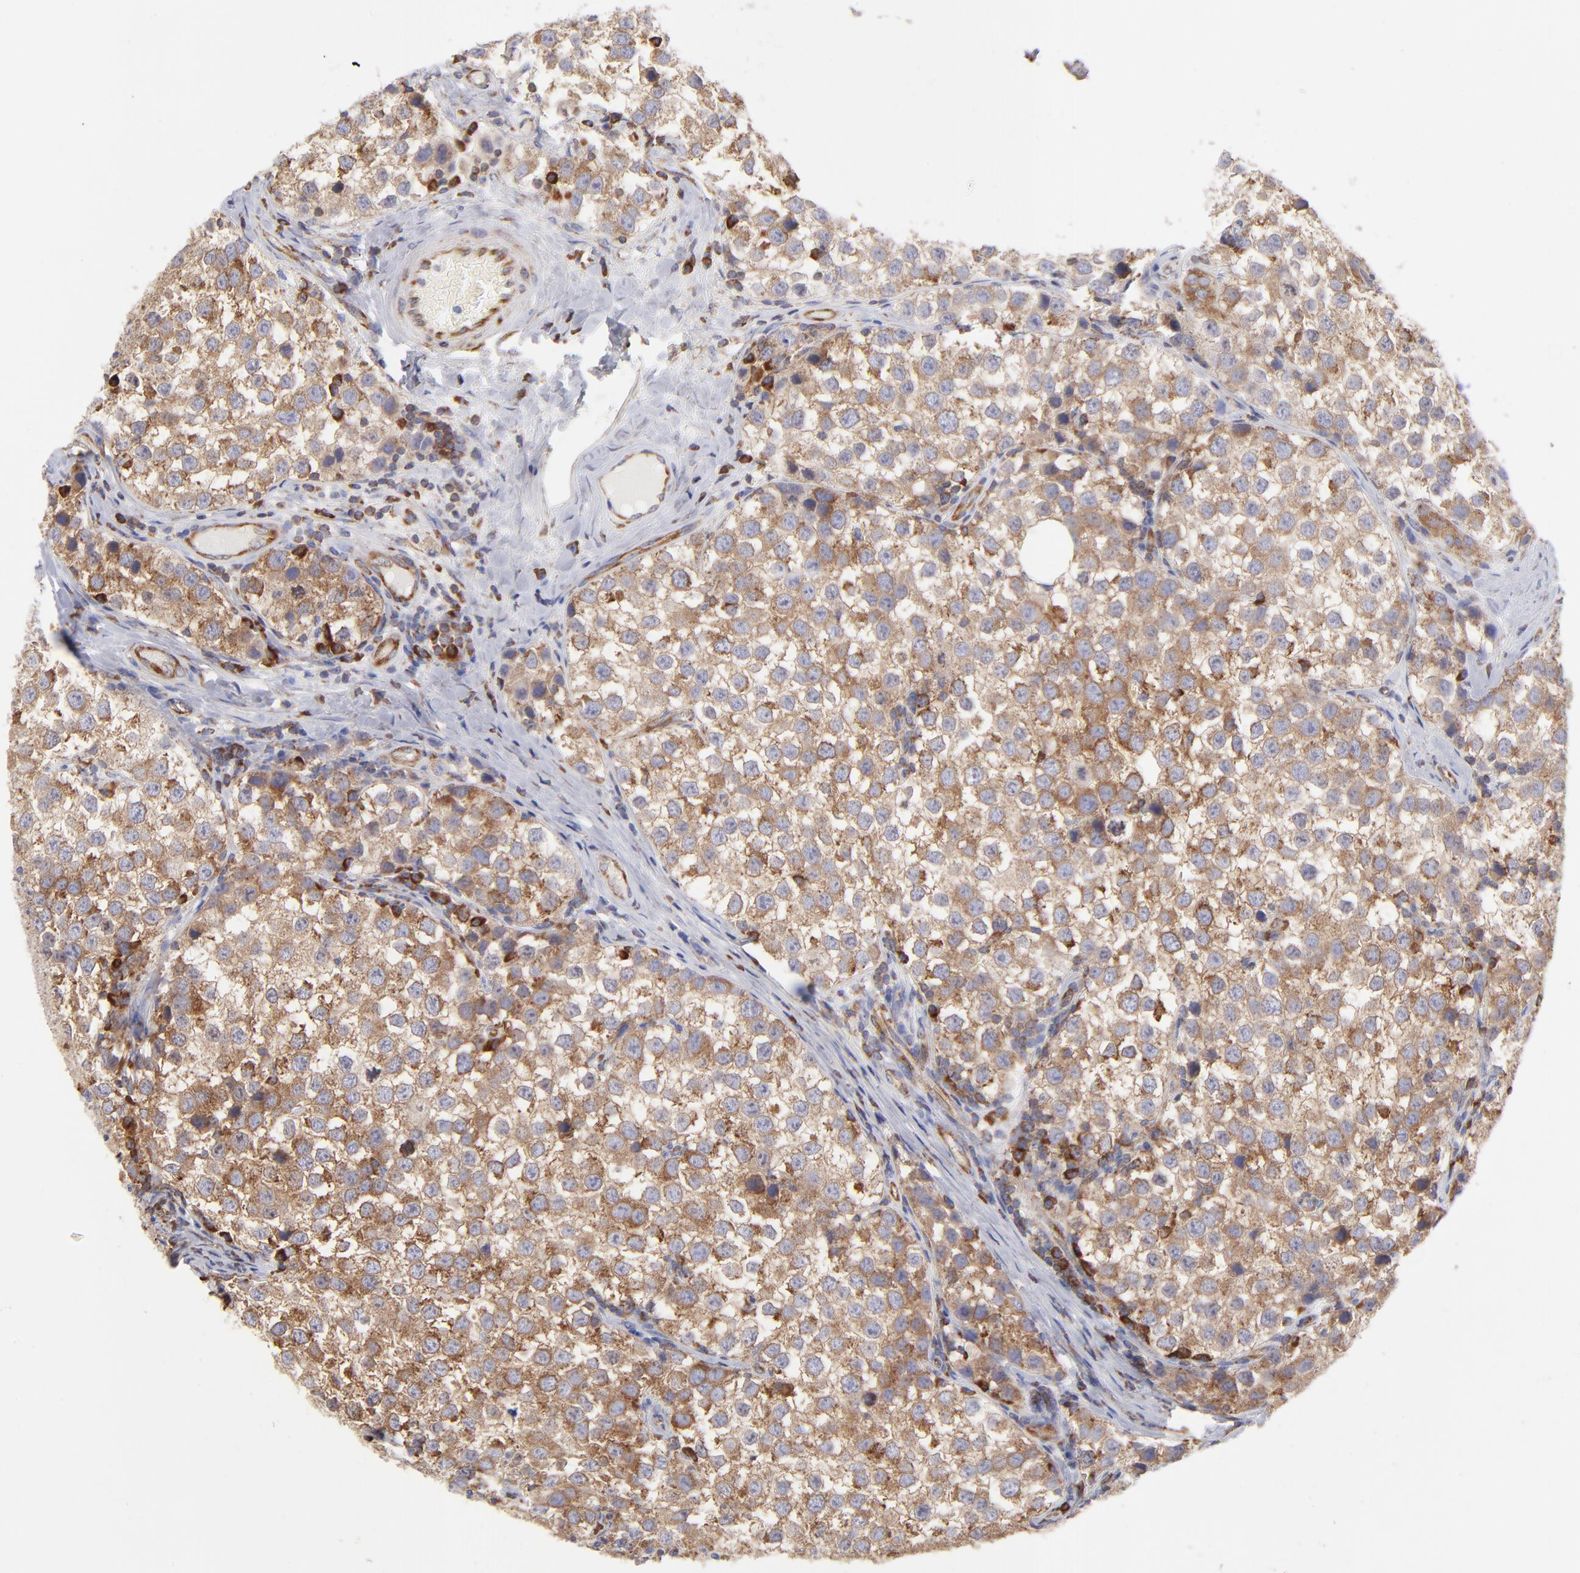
{"staining": {"intensity": "moderate", "quantity": ">75%", "location": "cytoplasmic/membranous"}, "tissue": "testis cancer", "cell_type": "Tumor cells", "image_type": "cancer", "snomed": [{"axis": "morphology", "description": "Seminoma, NOS"}, {"axis": "topography", "description": "Testis"}], "caption": "Seminoma (testis) stained with immunohistochemistry (IHC) reveals moderate cytoplasmic/membranous expression in about >75% of tumor cells. Ihc stains the protein of interest in brown and the nuclei are stained blue.", "gene": "EIF2AK2", "patient": {"sex": "male", "age": 39}}